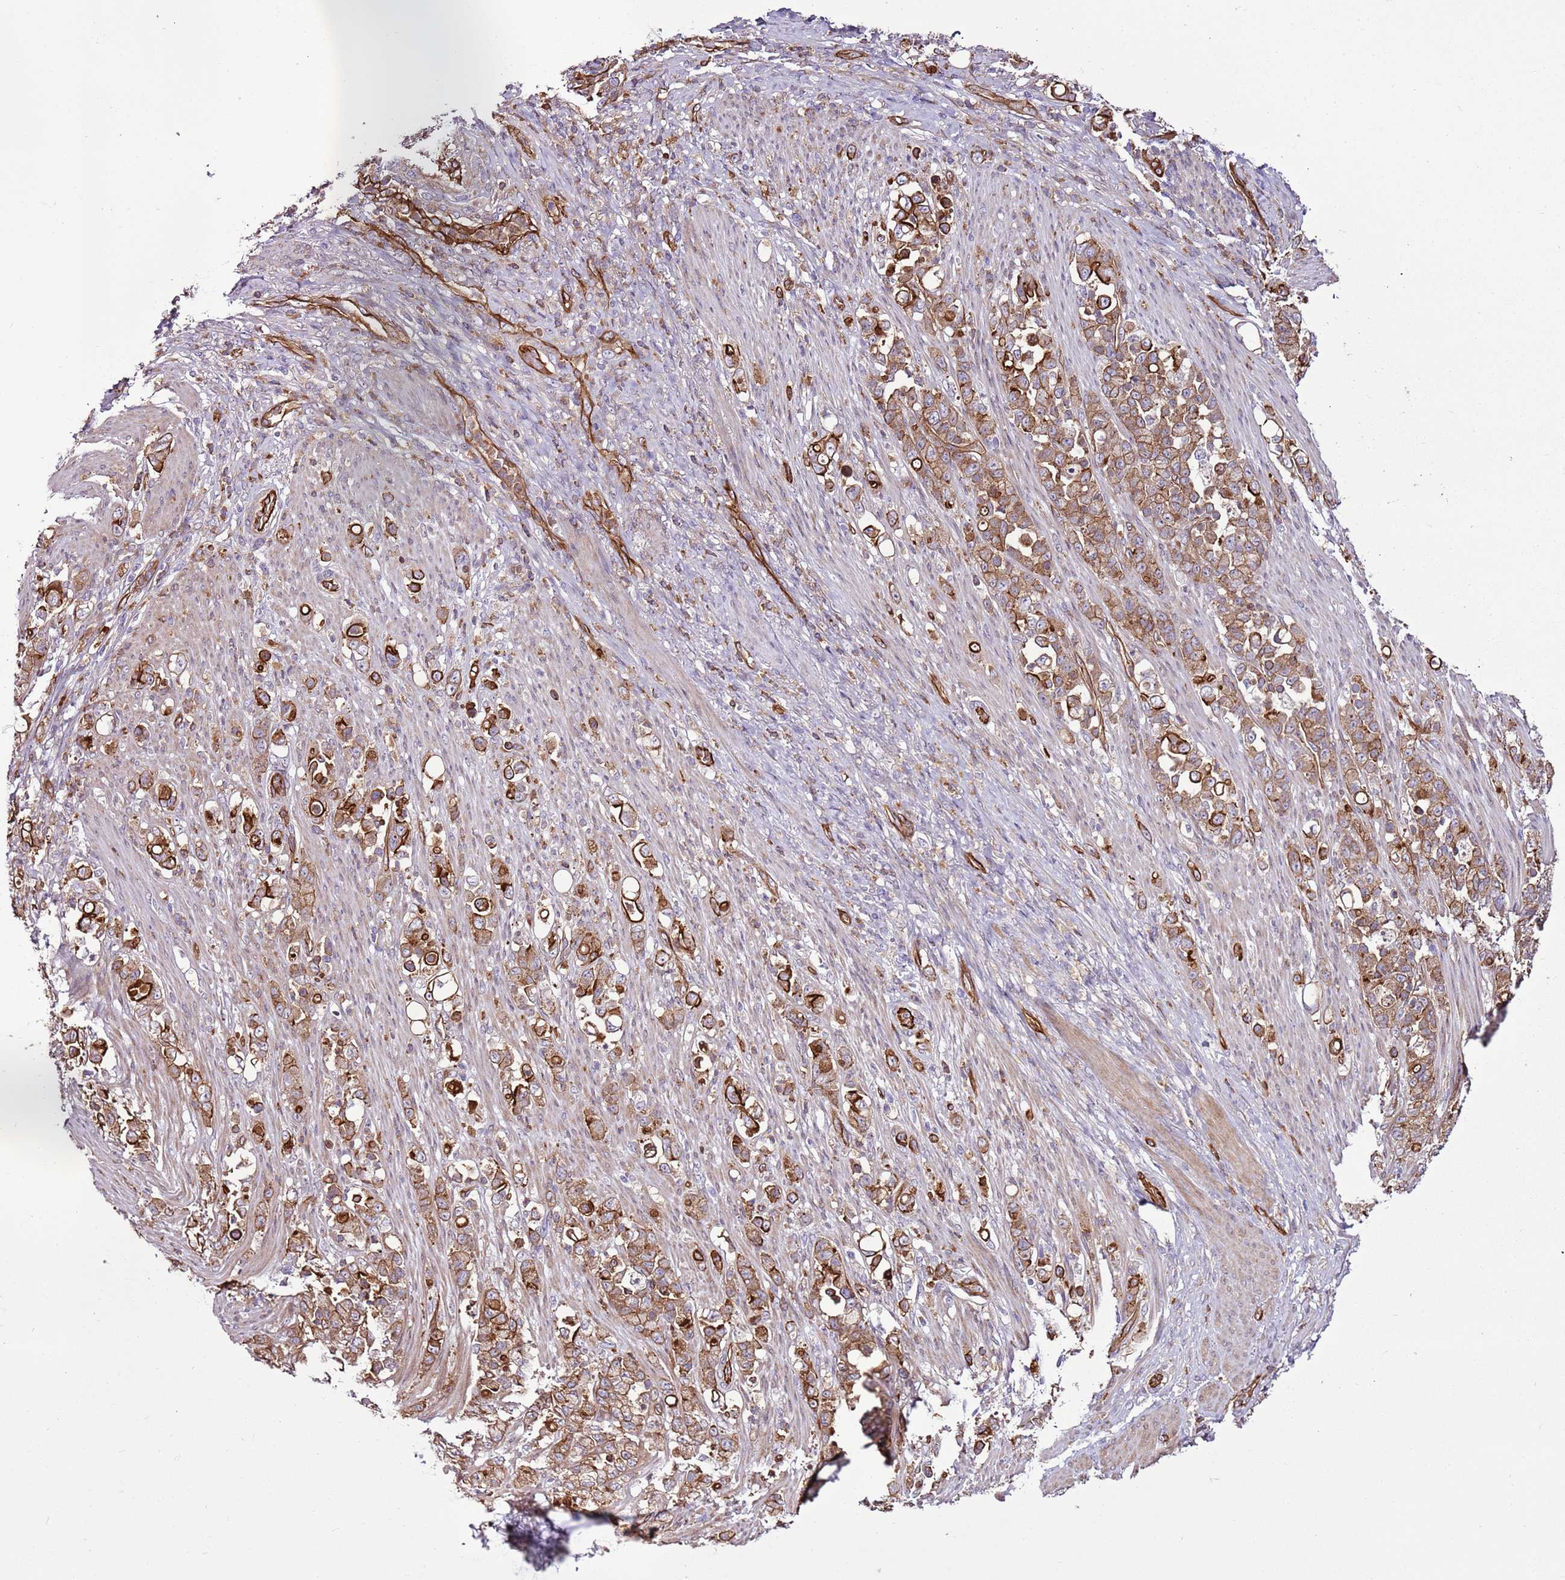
{"staining": {"intensity": "strong", "quantity": ">75%", "location": "cytoplasmic/membranous"}, "tissue": "stomach cancer", "cell_type": "Tumor cells", "image_type": "cancer", "snomed": [{"axis": "morphology", "description": "Normal tissue, NOS"}, {"axis": "morphology", "description": "Adenocarcinoma, NOS"}, {"axis": "topography", "description": "Stomach"}], "caption": "Stomach cancer (adenocarcinoma) stained for a protein (brown) shows strong cytoplasmic/membranous positive expression in about >75% of tumor cells.", "gene": "ZNF827", "patient": {"sex": "female", "age": 79}}